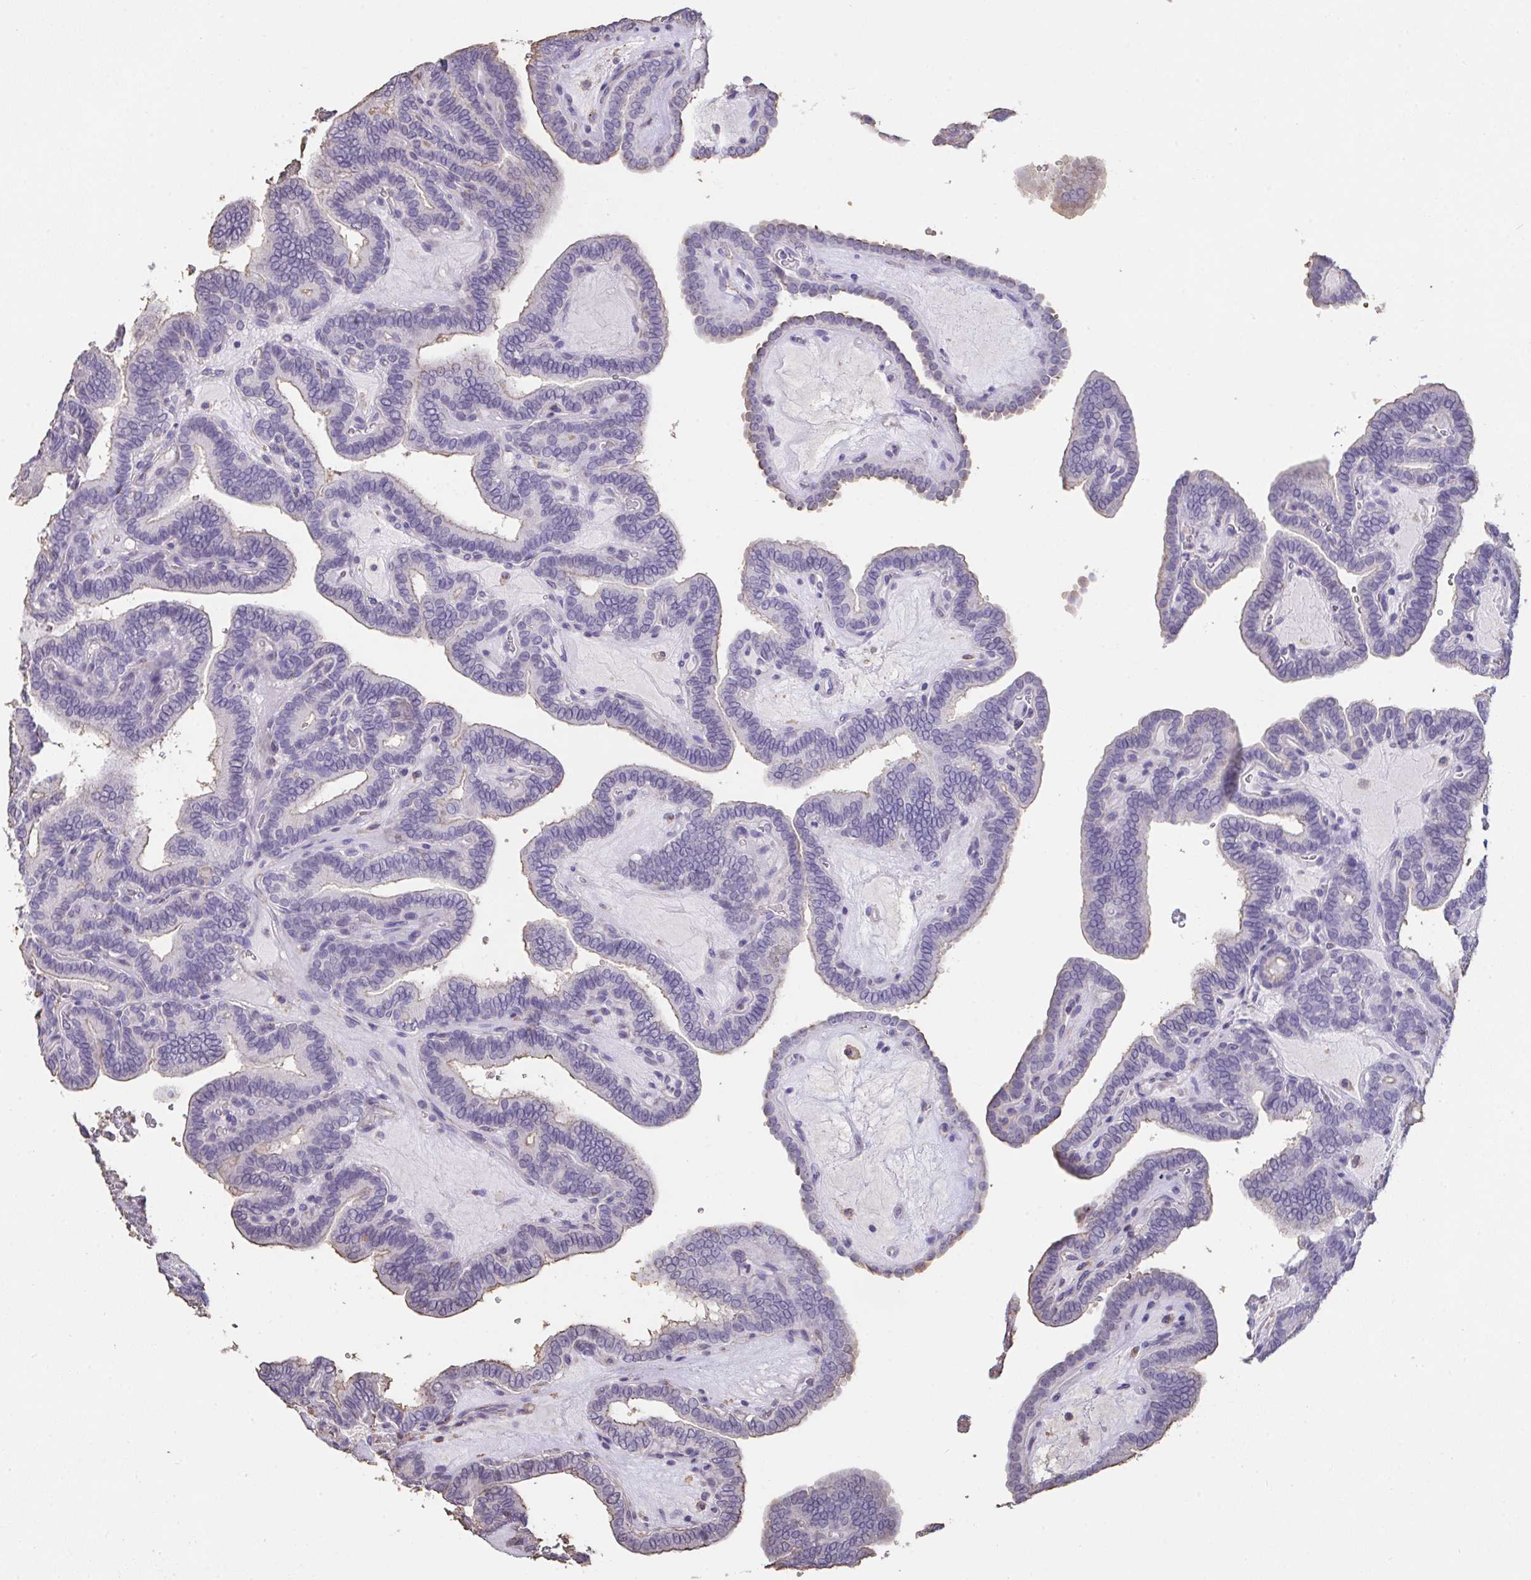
{"staining": {"intensity": "negative", "quantity": "none", "location": "none"}, "tissue": "thyroid cancer", "cell_type": "Tumor cells", "image_type": "cancer", "snomed": [{"axis": "morphology", "description": "Papillary adenocarcinoma, NOS"}, {"axis": "topography", "description": "Thyroid gland"}], "caption": "Tumor cells are negative for protein expression in human thyroid cancer (papillary adenocarcinoma).", "gene": "IL23R", "patient": {"sex": "female", "age": 21}}